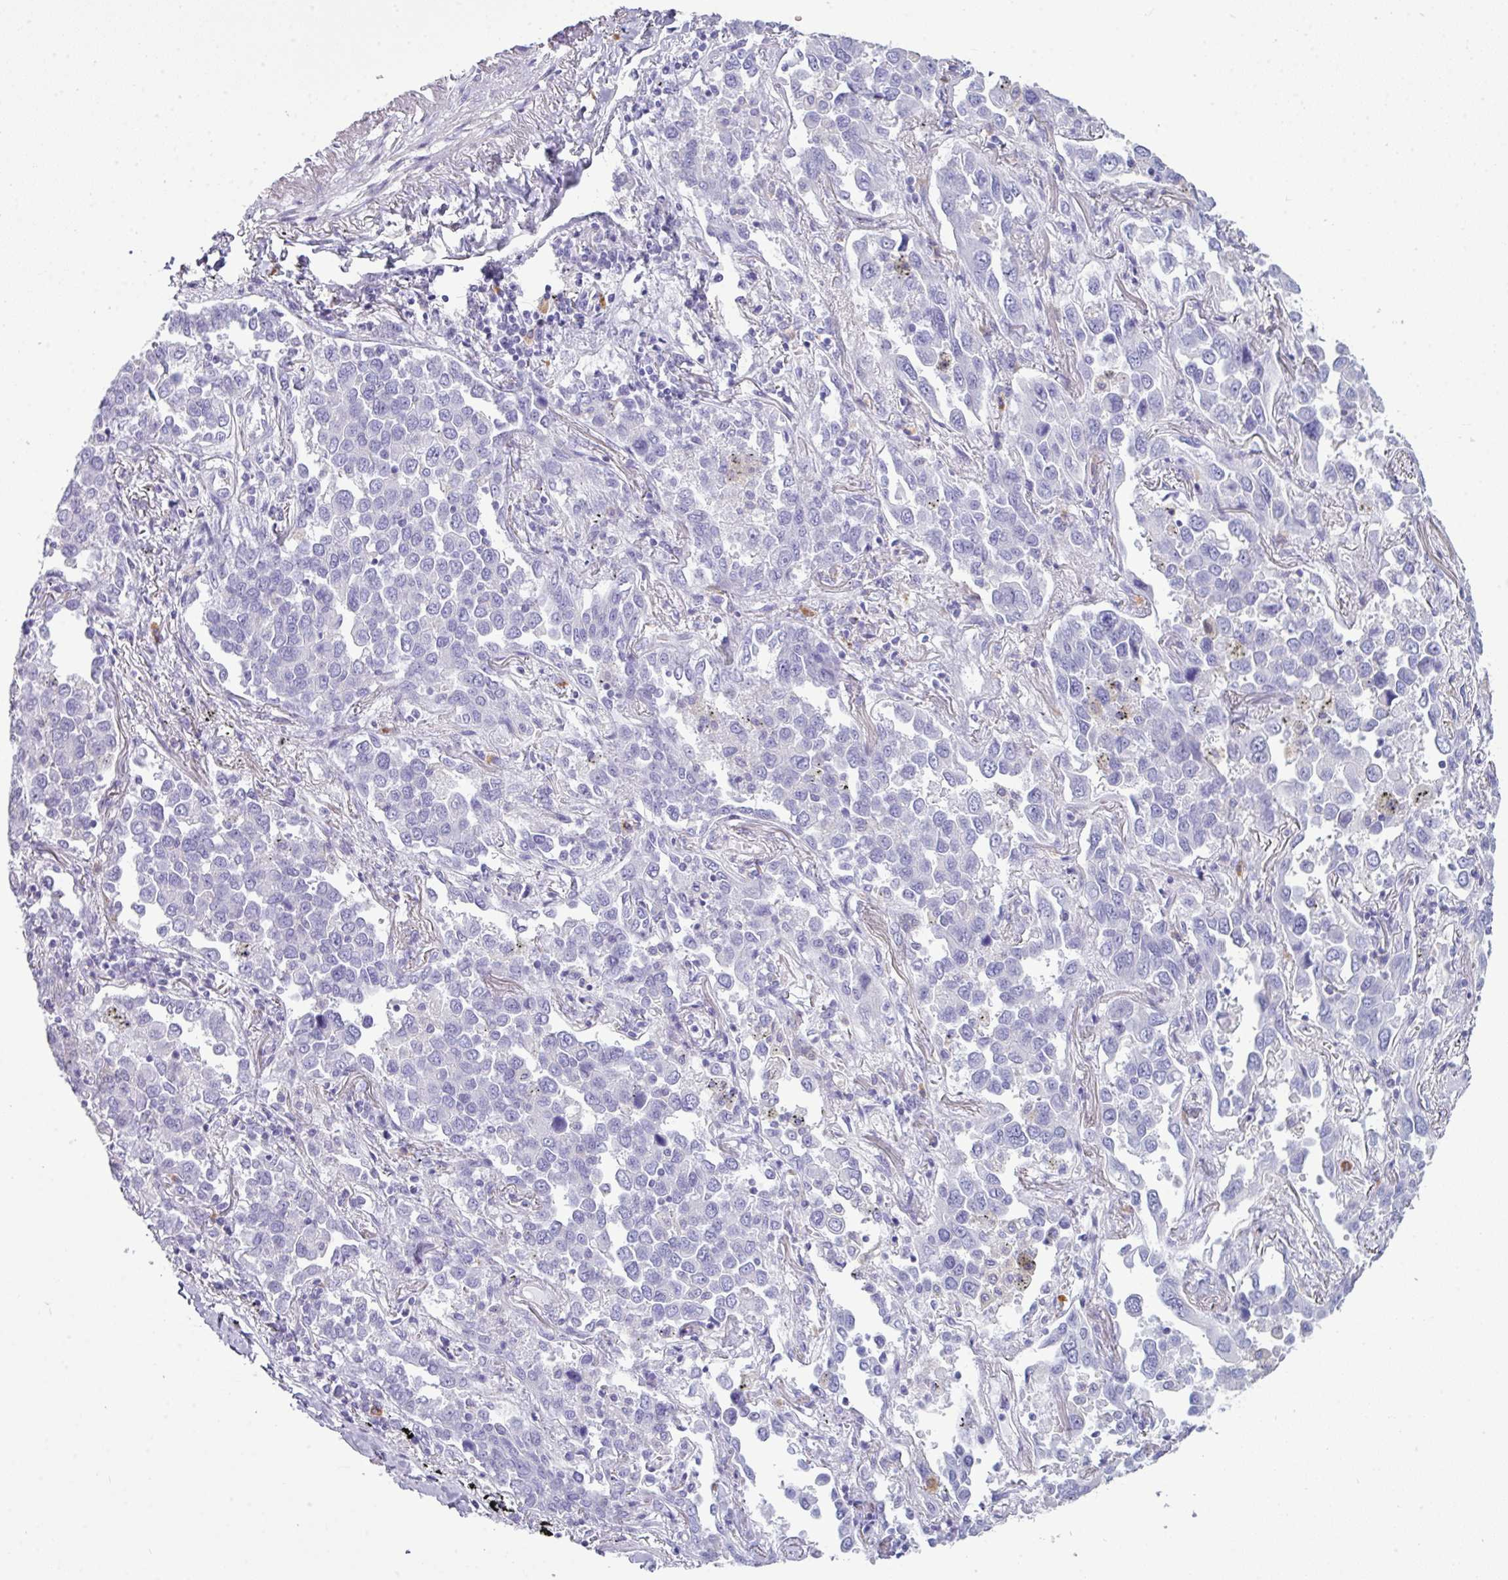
{"staining": {"intensity": "negative", "quantity": "none", "location": "none"}, "tissue": "lung cancer", "cell_type": "Tumor cells", "image_type": "cancer", "snomed": [{"axis": "morphology", "description": "Adenocarcinoma, NOS"}, {"axis": "topography", "description": "Lung"}], "caption": "IHC of adenocarcinoma (lung) reveals no expression in tumor cells.", "gene": "ABCC5", "patient": {"sex": "male", "age": 67}}